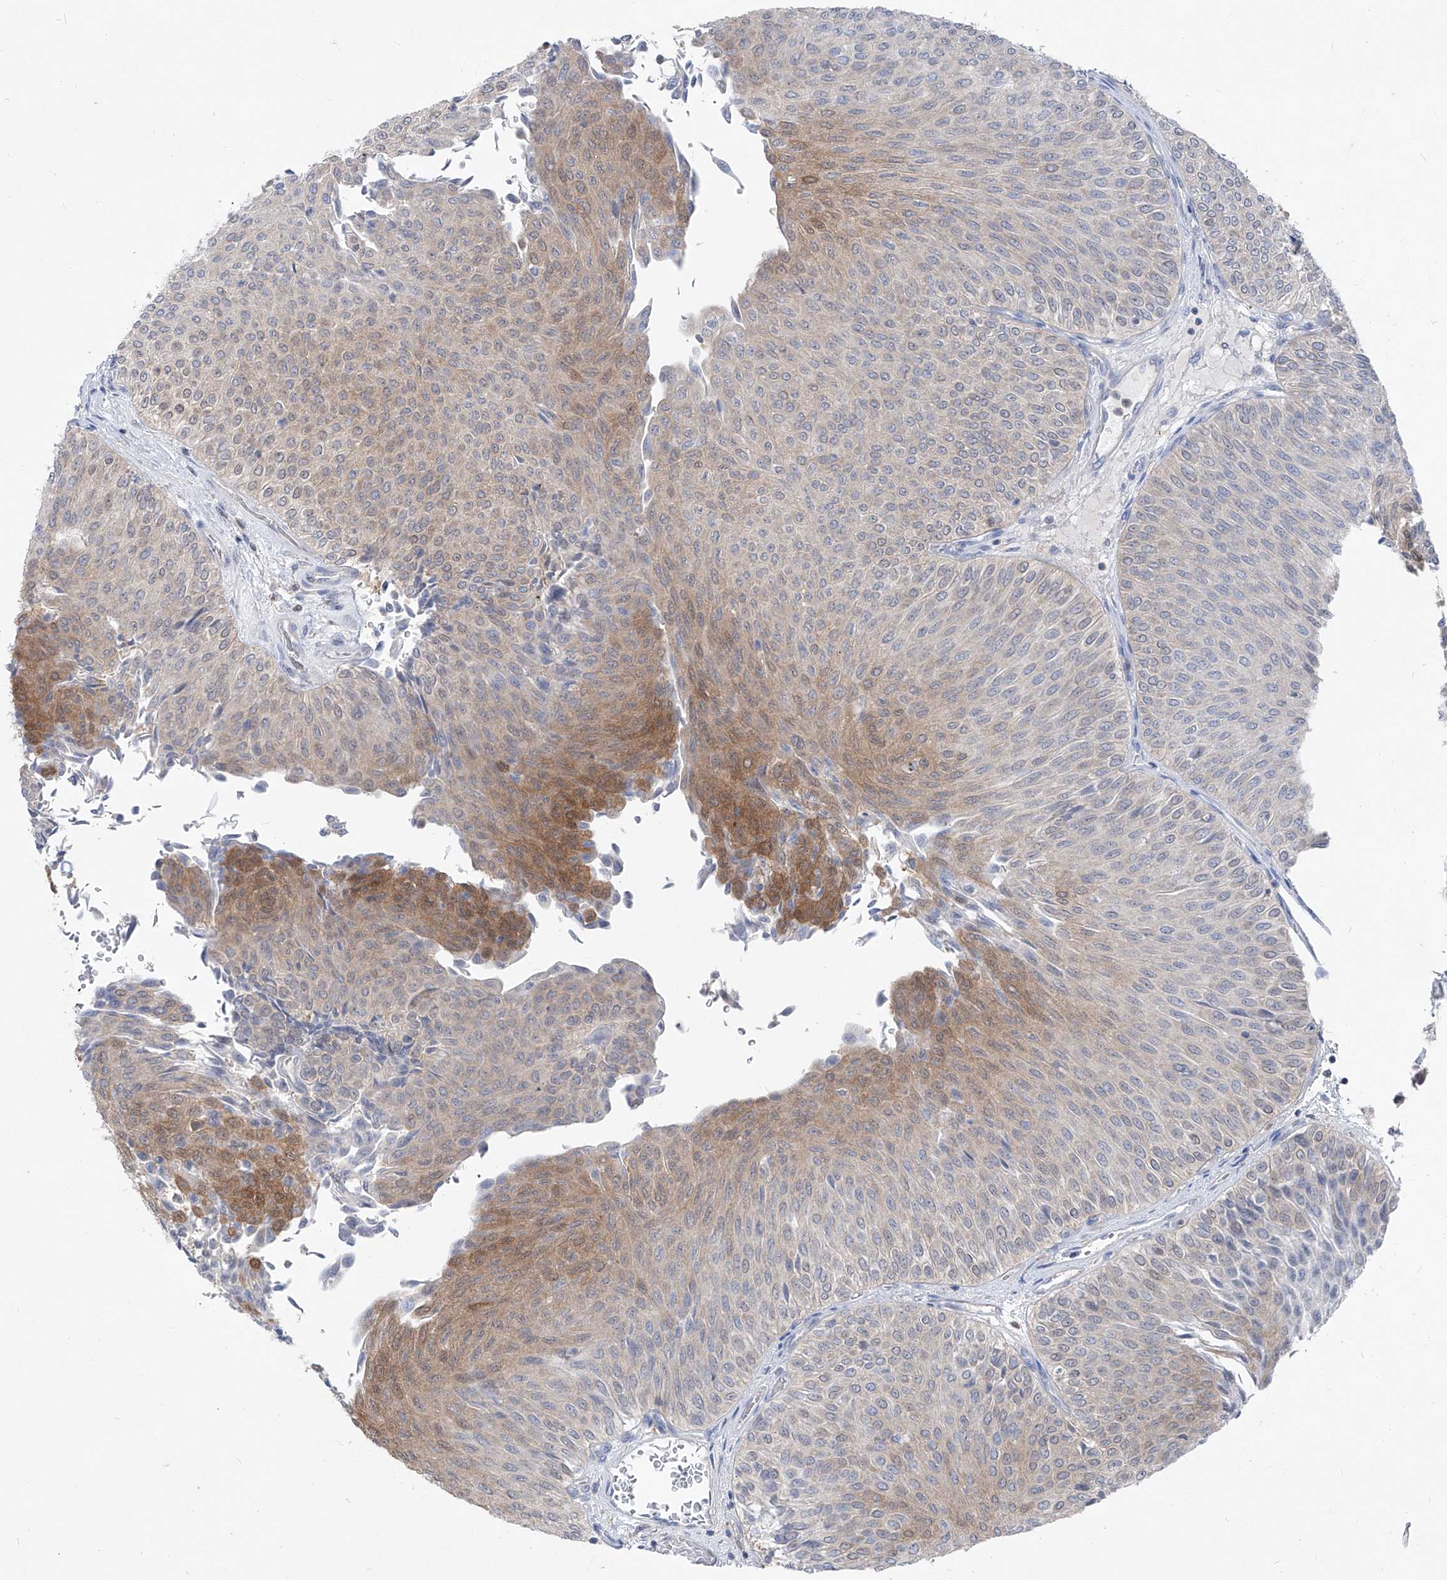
{"staining": {"intensity": "moderate", "quantity": "<25%", "location": "cytoplasmic/membranous"}, "tissue": "urothelial cancer", "cell_type": "Tumor cells", "image_type": "cancer", "snomed": [{"axis": "morphology", "description": "Urothelial carcinoma, Low grade"}, {"axis": "topography", "description": "Urinary bladder"}], "caption": "Tumor cells exhibit low levels of moderate cytoplasmic/membranous staining in approximately <25% of cells in urothelial carcinoma (low-grade). The staining was performed using DAB (3,3'-diaminobenzidine), with brown indicating positive protein expression. Nuclei are stained blue with hematoxylin.", "gene": "UFL1", "patient": {"sex": "male", "age": 78}}